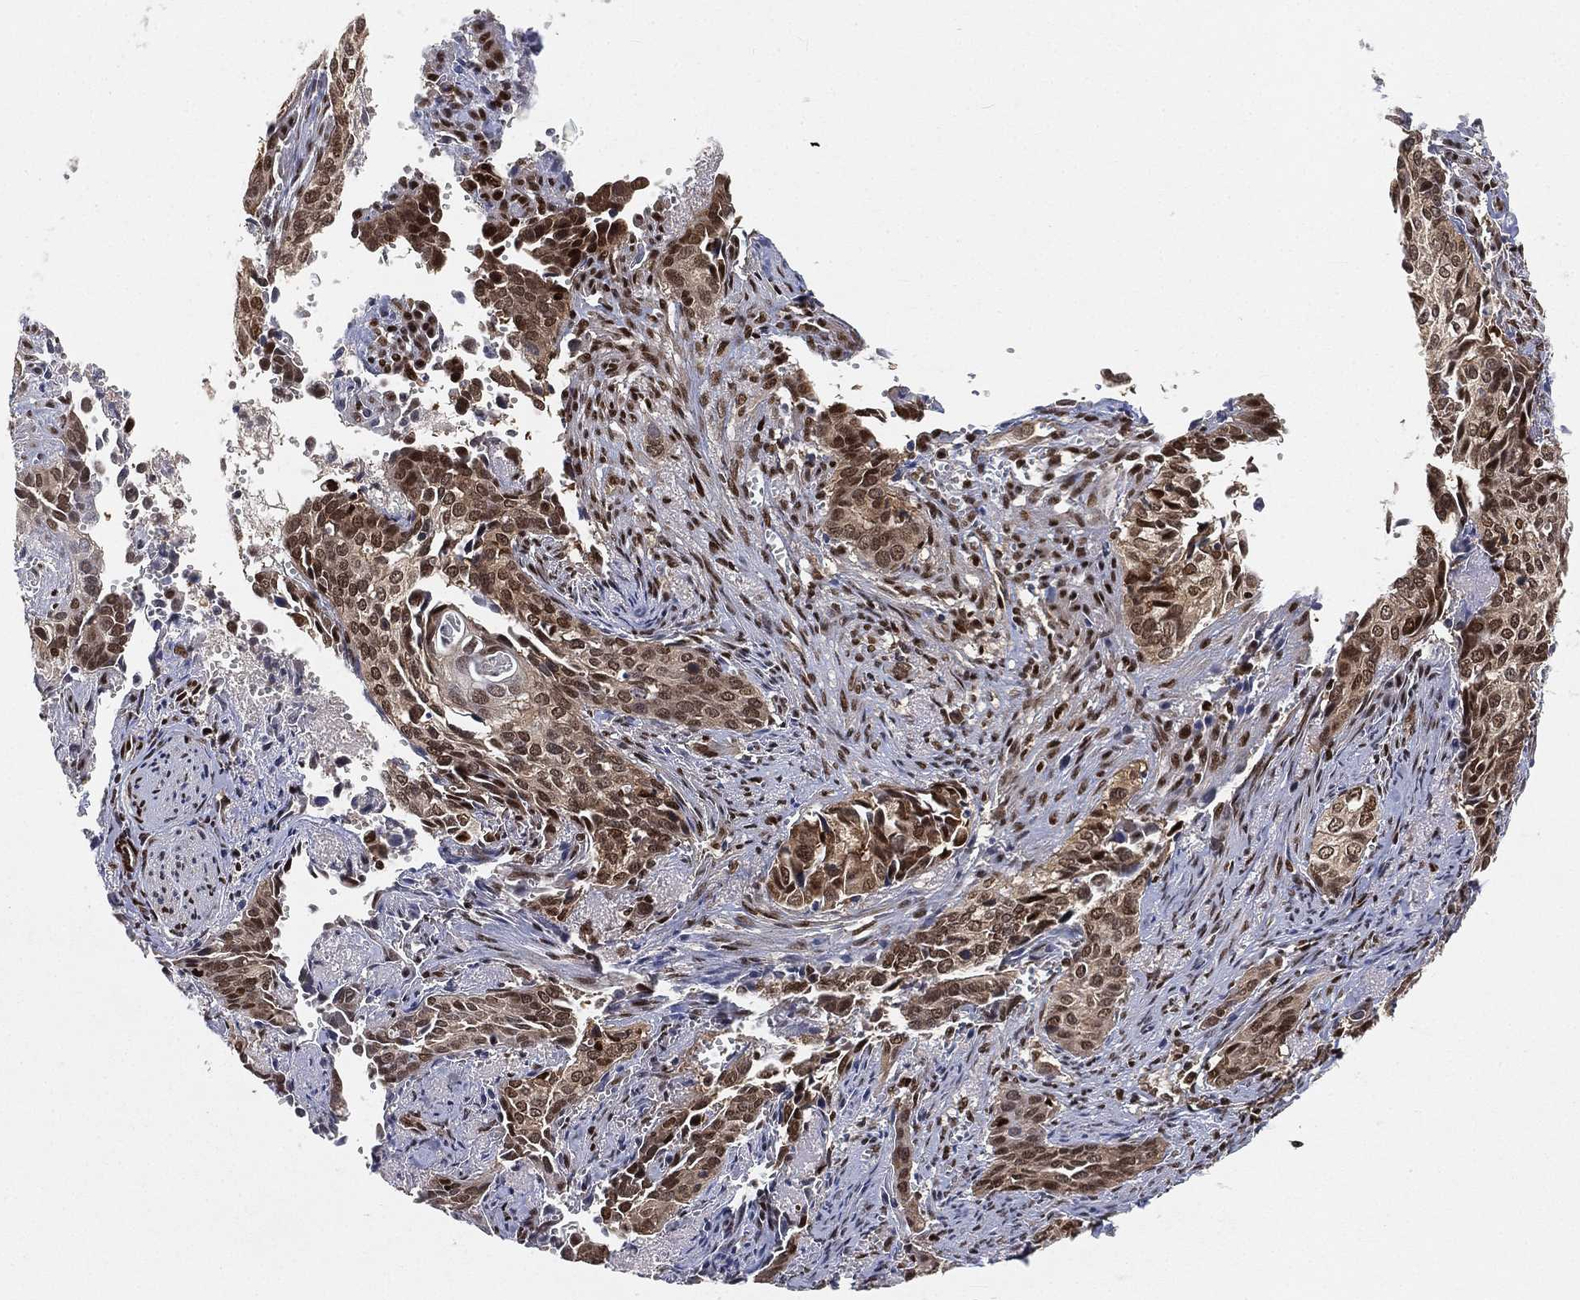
{"staining": {"intensity": "moderate", "quantity": "25%-75%", "location": "cytoplasmic/membranous,nuclear"}, "tissue": "cervical cancer", "cell_type": "Tumor cells", "image_type": "cancer", "snomed": [{"axis": "morphology", "description": "Squamous cell carcinoma, NOS"}, {"axis": "topography", "description": "Cervix"}], "caption": "Immunohistochemical staining of human cervical squamous cell carcinoma displays moderate cytoplasmic/membranous and nuclear protein staining in about 25%-75% of tumor cells. The staining was performed using DAB to visualize the protein expression in brown, while the nuclei were stained in blue with hematoxylin (Magnification: 20x).", "gene": "CRTC3", "patient": {"sex": "female", "age": 29}}